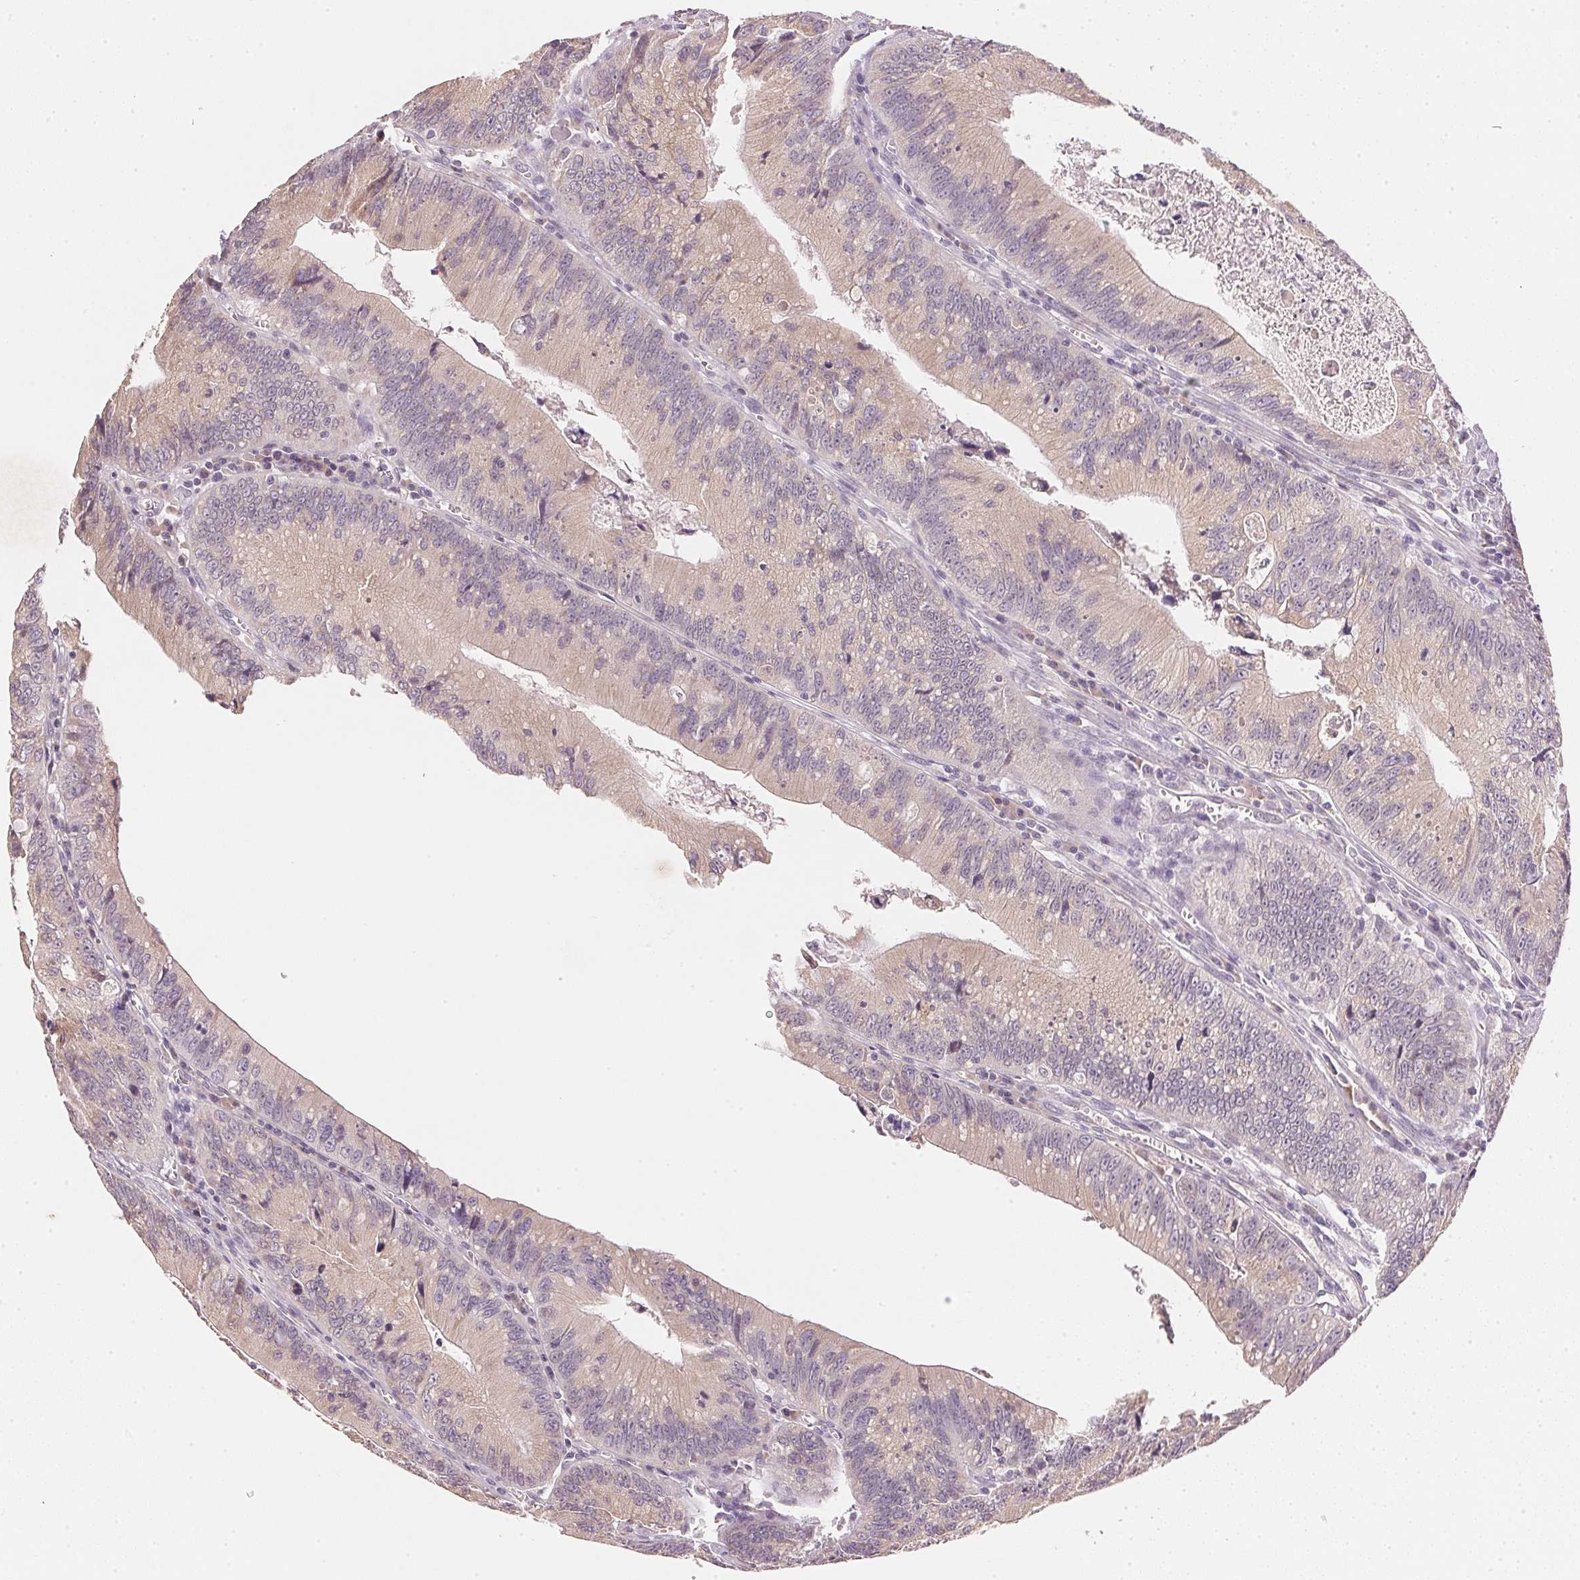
{"staining": {"intensity": "weak", "quantity": "<25%", "location": "cytoplasmic/membranous"}, "tissue": "colorectal cancer", "cell_type": "Tumor cells", "image_type": "cancer", "snomed": [{"axis": "morphology", "description": "Adenocarcinoma, NOS"}, {"axis": "topography", "description": "Rectum"}], "caption": "The histopathology image exhibits no staining of tumor cells in colorectal cancer (adenocarcinoma).", "gene": "DHCR24", "patient": {"sex": "female", "age": 81}}